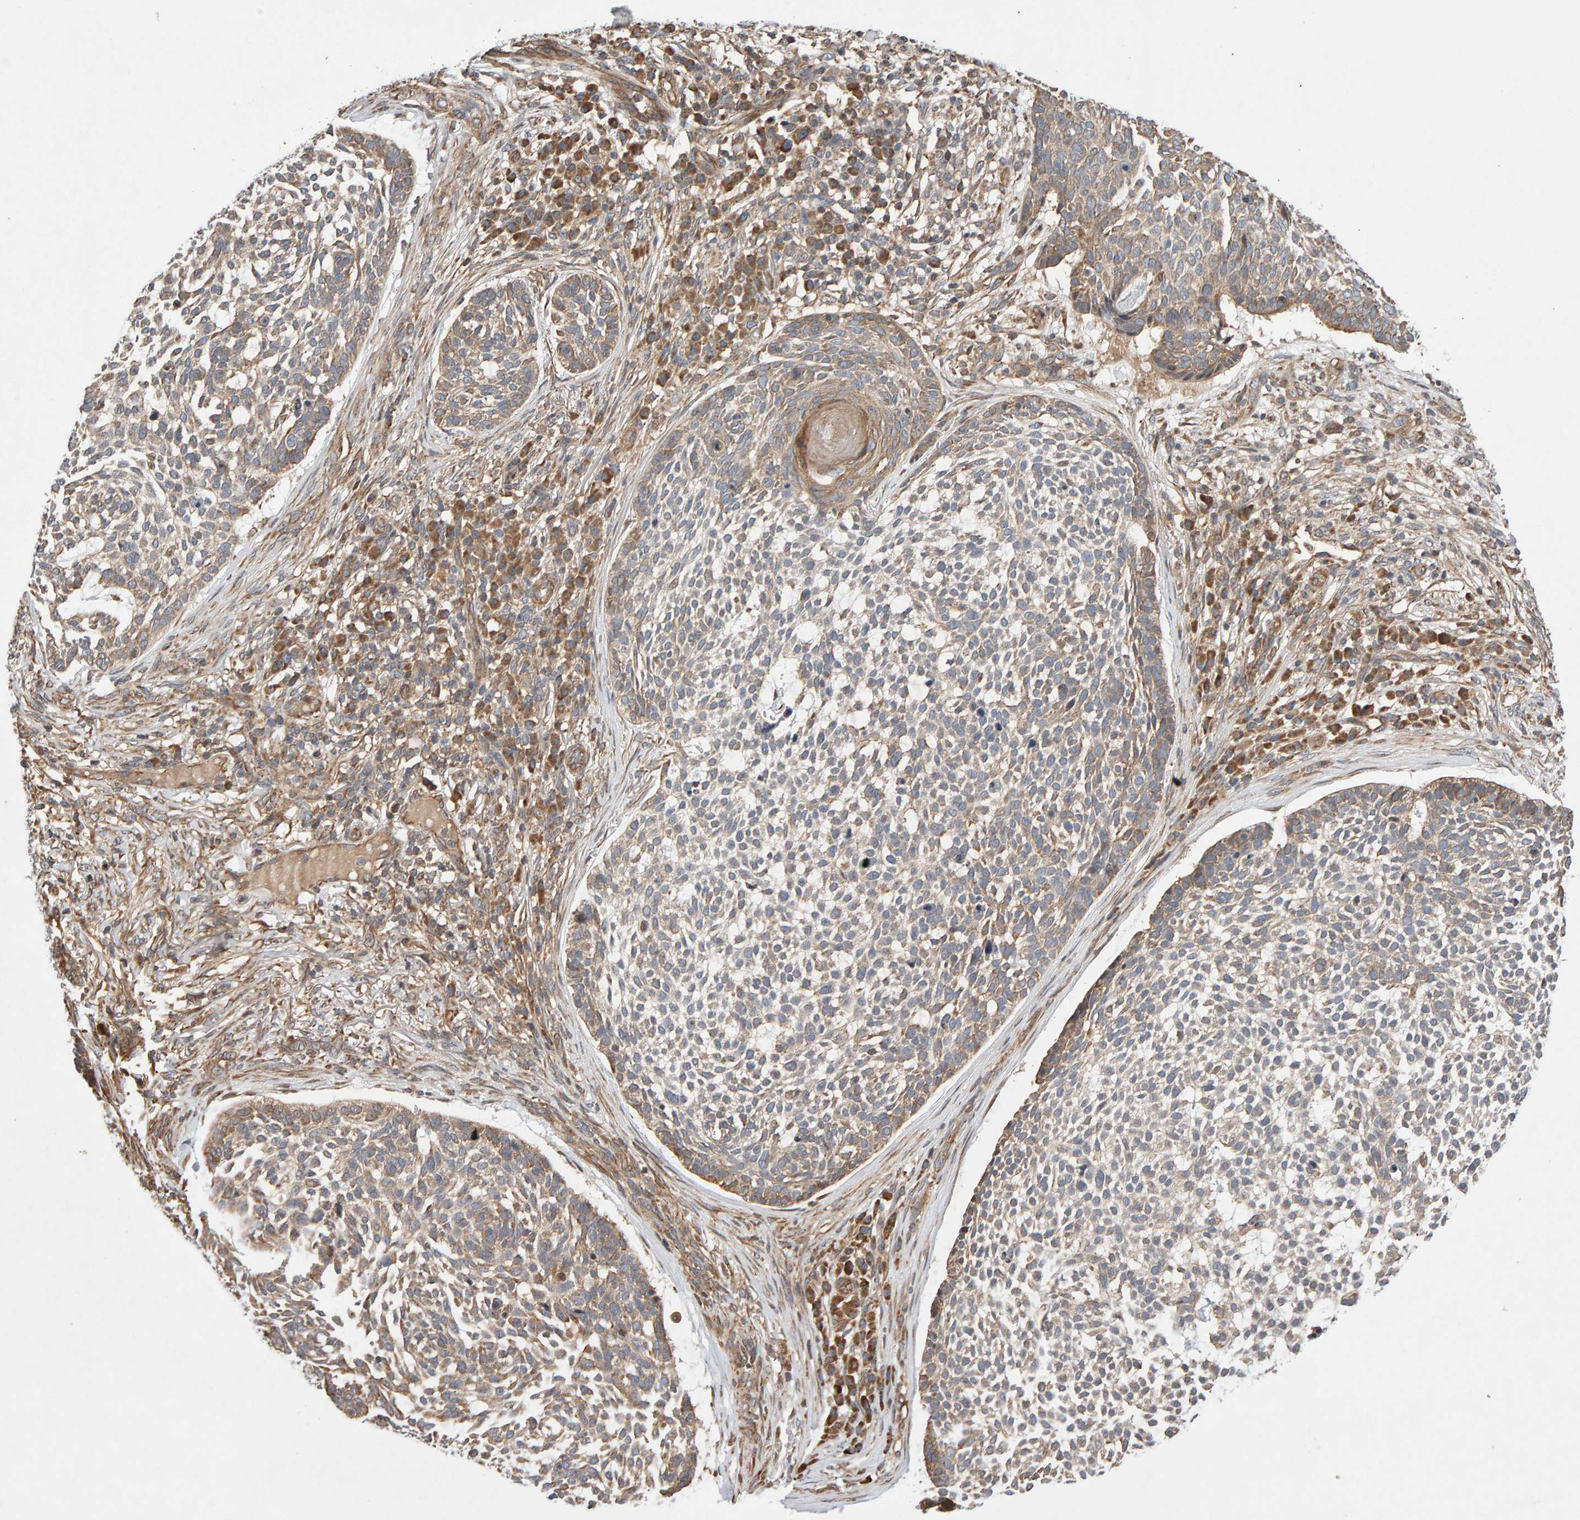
{"staining": {"intensity": "moderate", "quantity": "25%-75%", "location": "cytoplasmic/membranous"}, "tissue": "skin cancer", "cell_type": "Tumor cells", "image_type": "cancer", "snomed": [{"axis": "morphology", "description": "Basal cell carcinoma"}, {"axis": "topography", "description": "Skin"}], "caption": "Human basal cell carcinoma (skin) stained with a protein marker reveals moderate staining in tumor cells.", "gene": "LZTS1", "patient": {"sex": "female", "age": 64}}